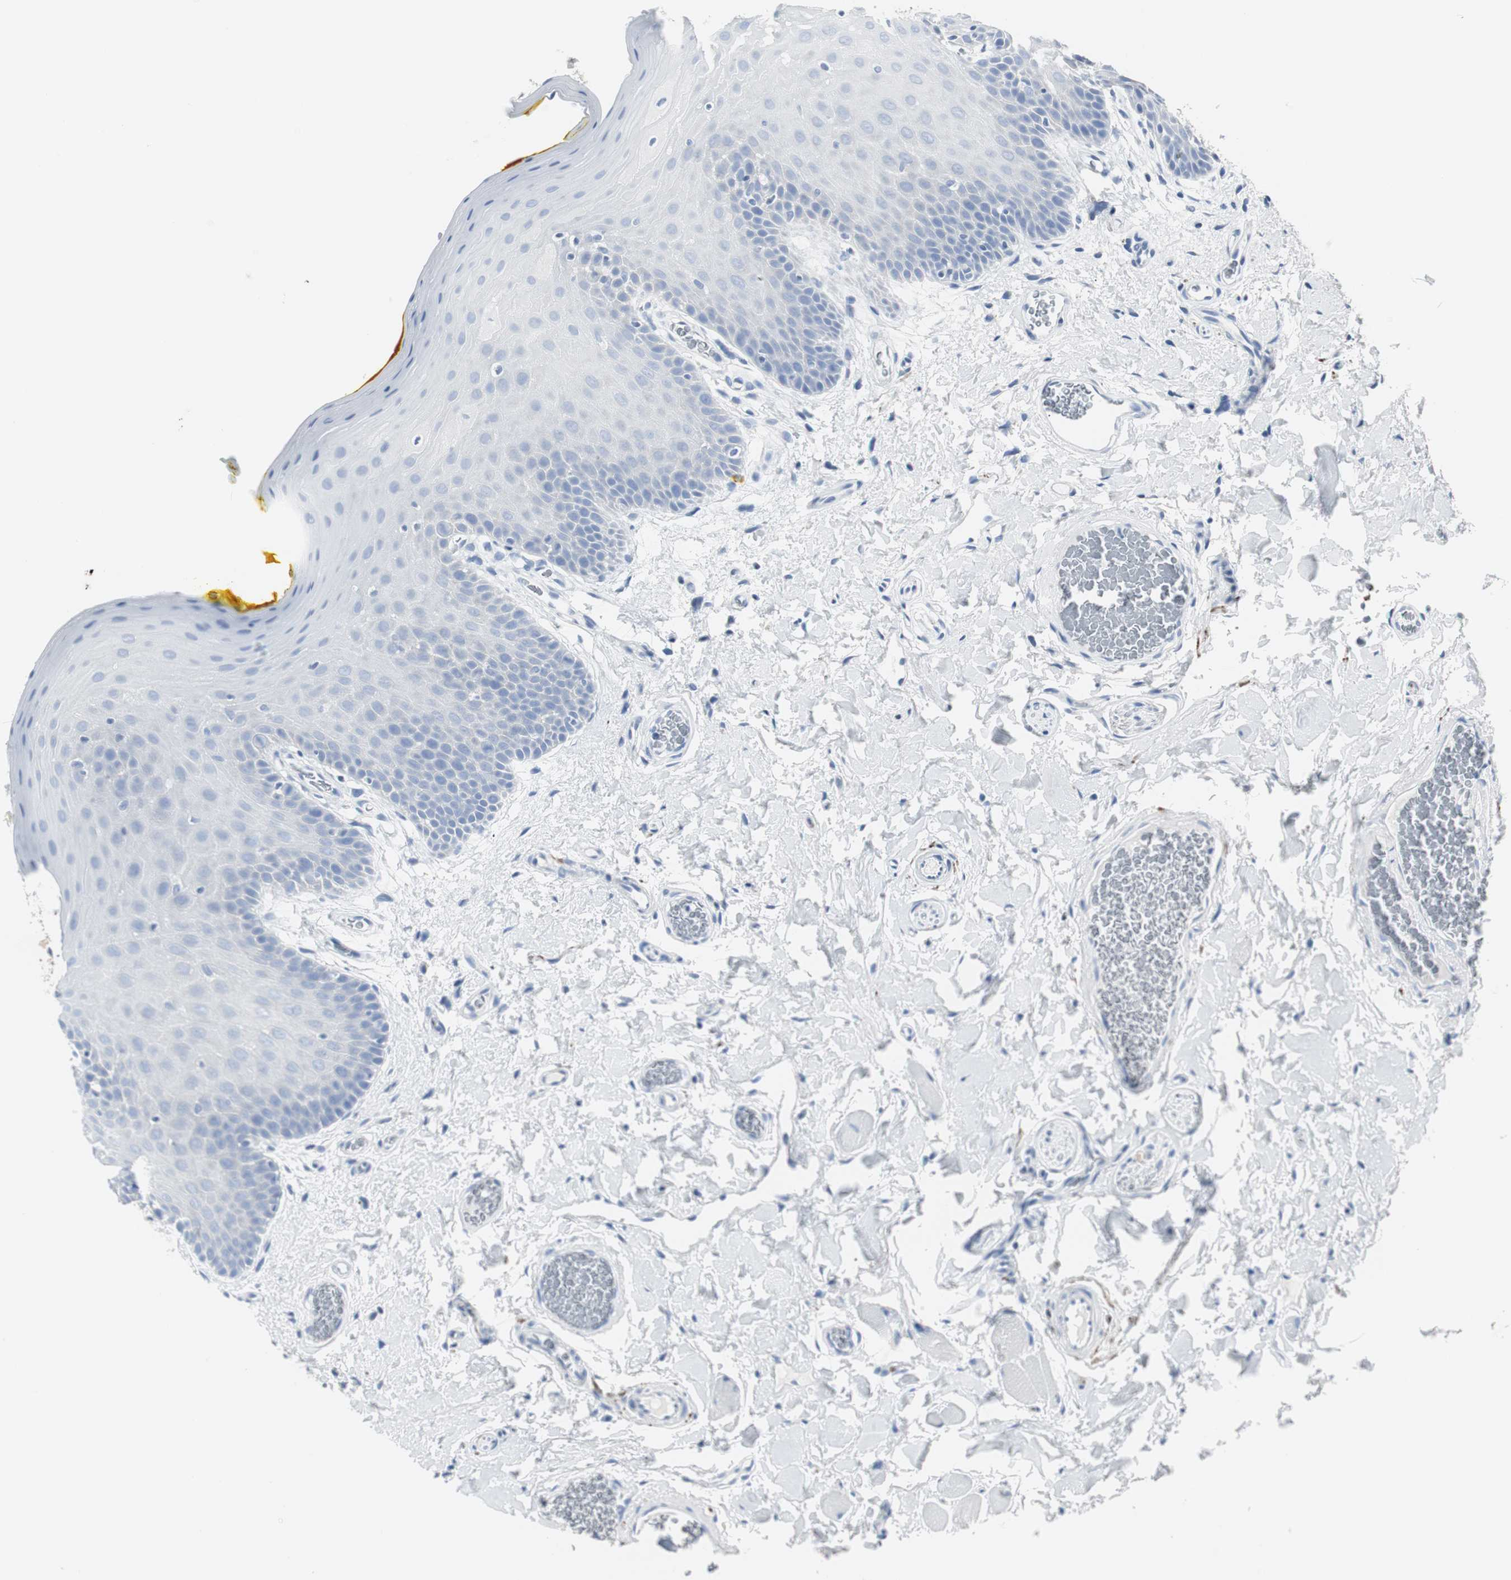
{"staining": {"intensity": "negative", "quantity": "none", "location": "none"}, "tissue": "oral mucosa", "cell_type": "Squamous epithelial cells", "image_type": "normal", "snomed": [{"axis": "morphology", "description": "Normal tissue, NOS"}, {"axis": "topography", "description": "Oral tissue"}], "caption": "Immunohistochemical staining of normal oral mucosa demonstrates no significant expression in squamous epithelial cells. (IHC, brightfield microscopy, high magnification).", "gene": "GAP43", "patient": {"sex": "male", "age": 54}}